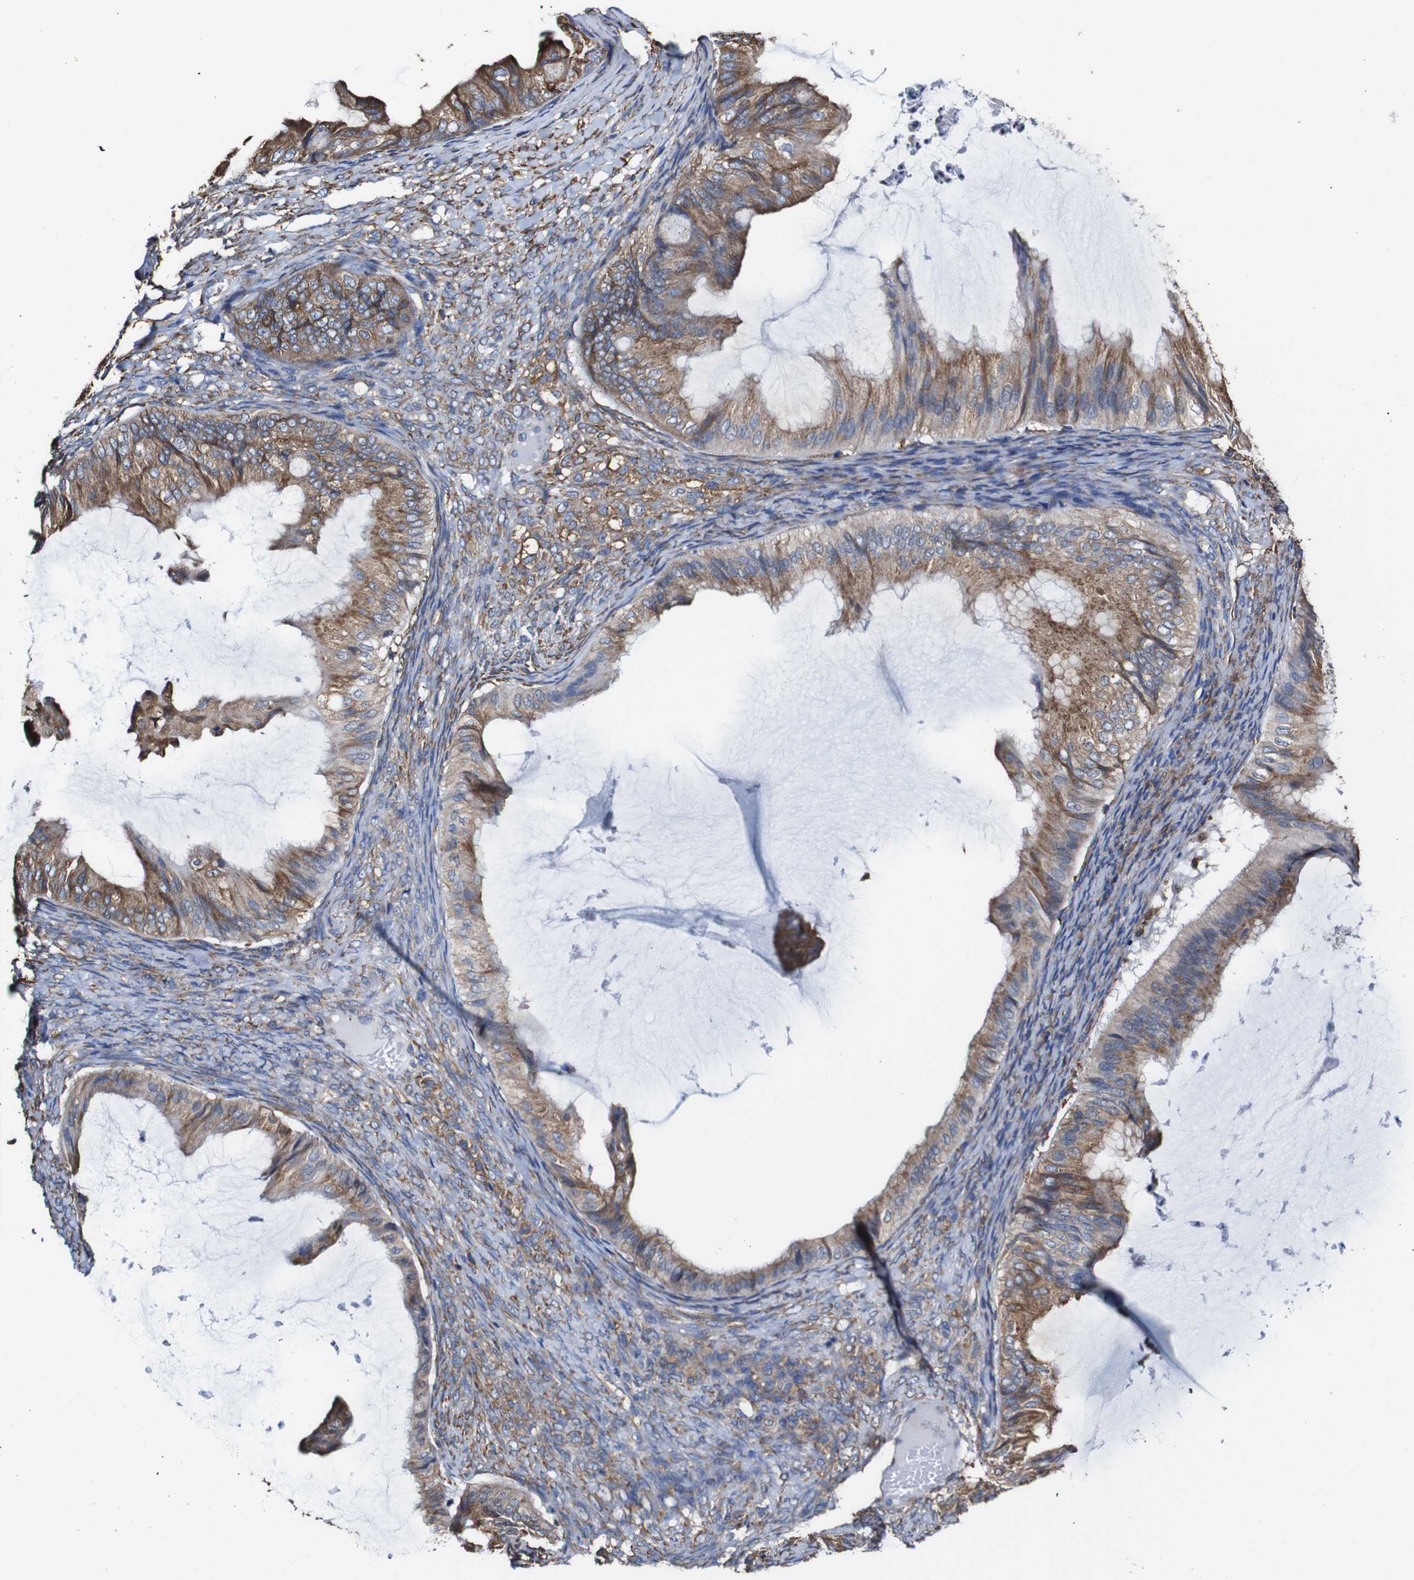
{"staining": {"intensity": "moderate", "quantity": ">75%", "location": "cytoplasmic/membranous"}, "tissue": "ovarian cancer", "cell_type": "Tumor cells", "image_type": "cancer", "snomed": [{"axis": "morphology", "description": "Cystadenocarcinoma, mucinous, NOS"}, {"axis": "topography", "description": "Ovary"}], "caption": "Immunohistochemistry (IHC) photomicrograph of human ovarian cancer stained for a protein (brown), which exhibits medium levels of moderate cytoplasmic/membranous positivity in approximately >75% of tumor cells.", "gene": "PPIB", "patient": {"sex": "female", "age": 61}}